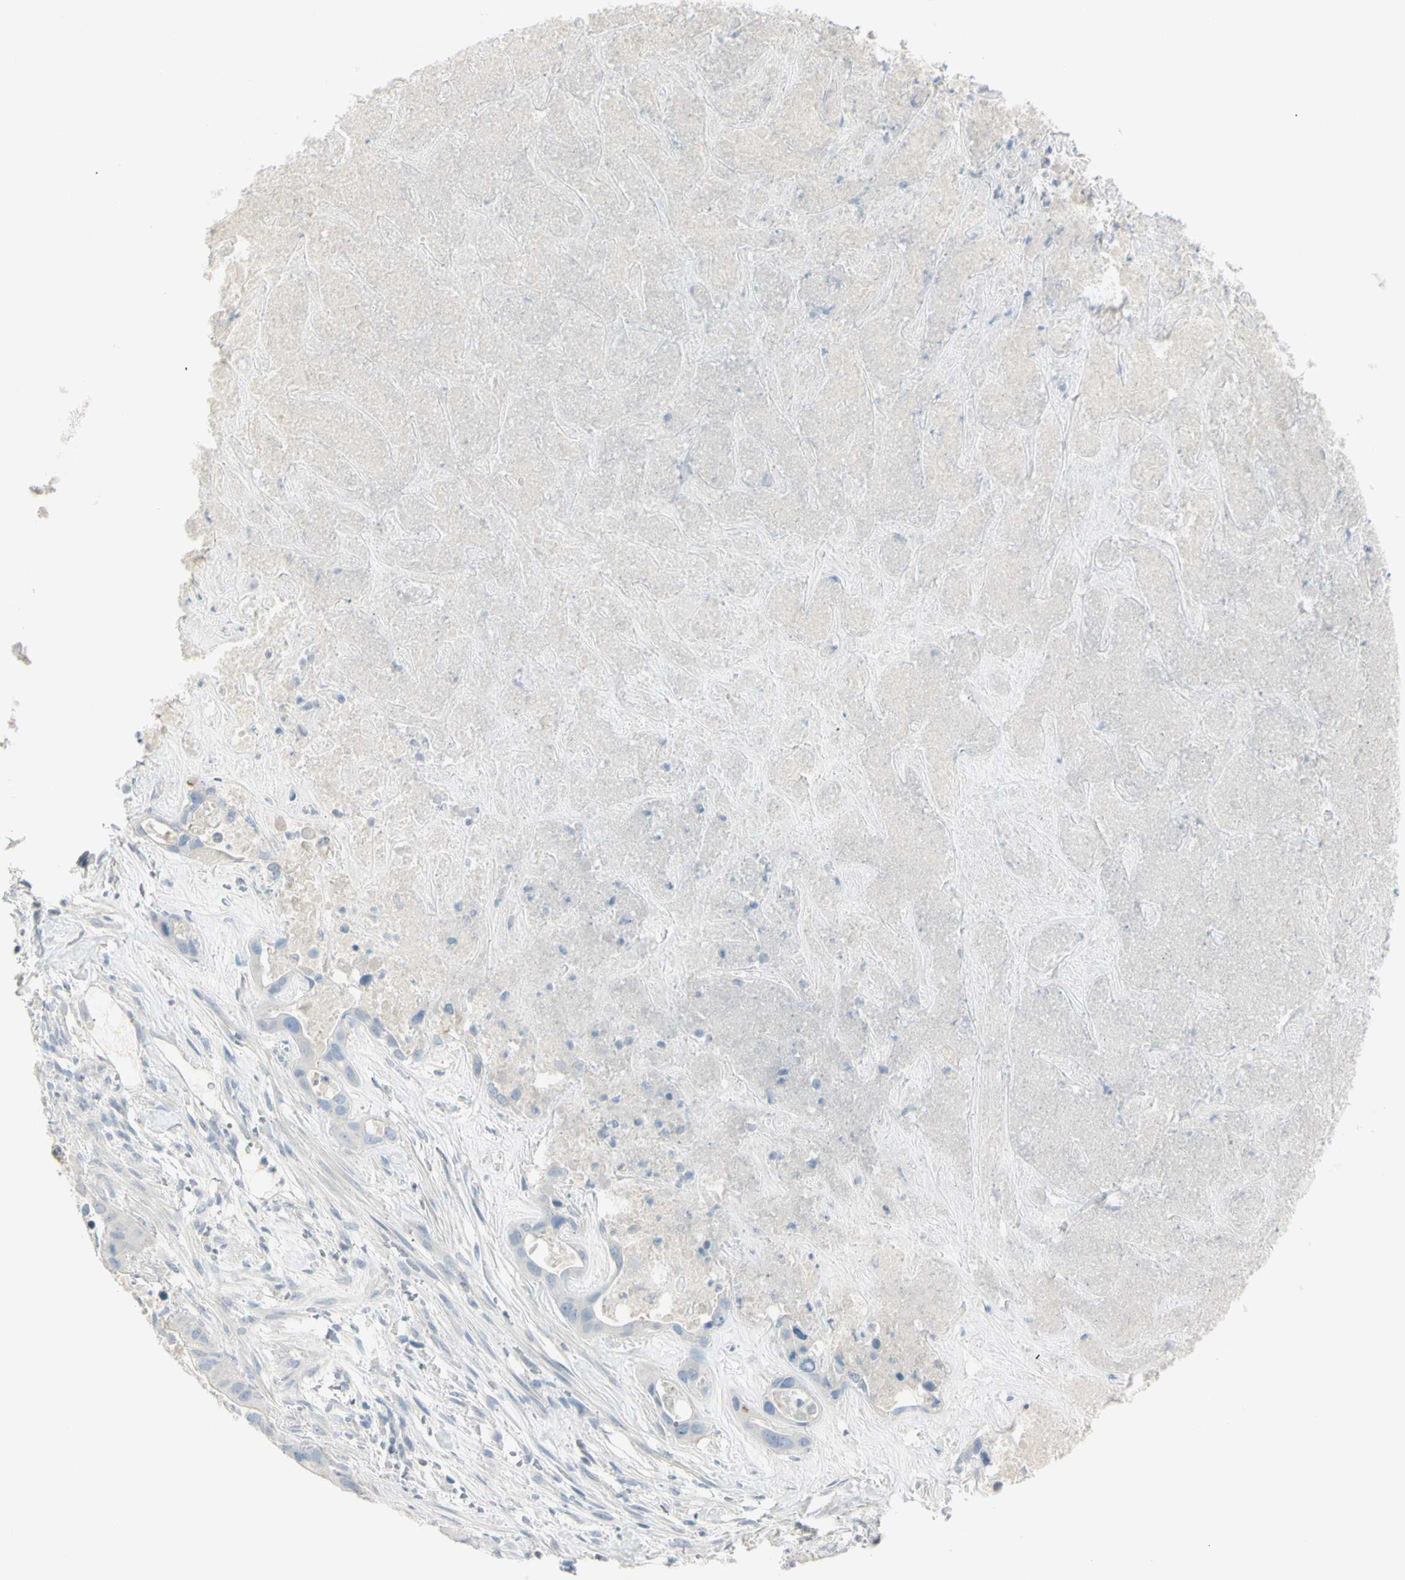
{"staining": {"intensity": "negative", "quantity": "none", "location": "none"}, "tissue": "liver cancer", "cell_type": "Tumor cells", "image_type": "cancer", "snomed": [{"axis": "morphology", "description": "Cholangiocarcinoma"}, {"axis": "topography", "description": "Liver"}], "caption": "Histopathology image shows no significant protein expression in tumor cells of liver cancer.", "gene": "PIP", "patient": {"sex": "female", "age": 65}}